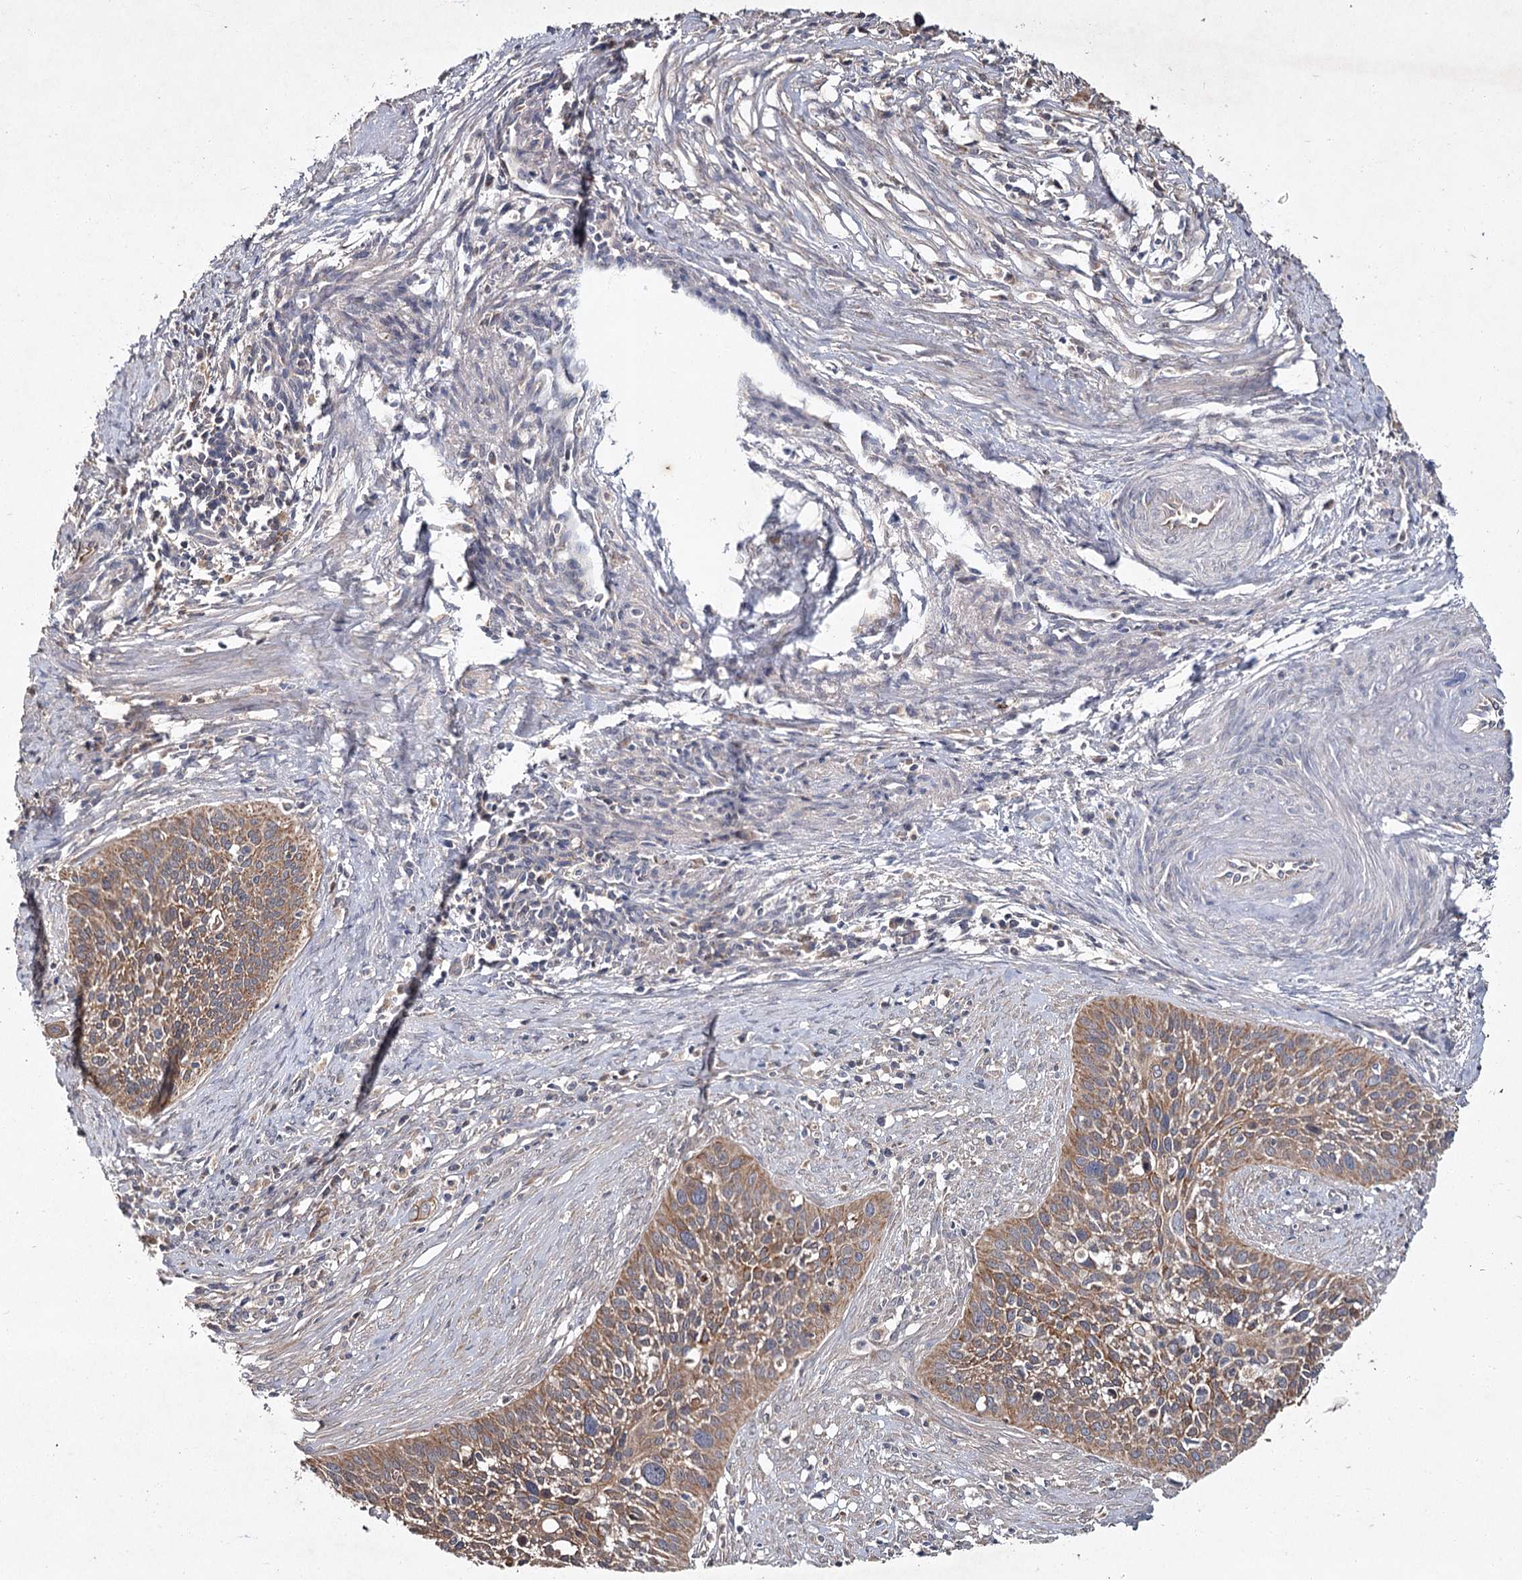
{"staining": {"intensity": "moderate", "quantity": ">75%", "location": "cytoplasmic/membranous"}, "tissue": "cervical cancer", "cell_type": "Tumor cells", "image_type": "cancer", "snomed": [{"axis": "morphology", "description": "Squamous cell carcinoma, NOS"}, {"axis": "topography", "description": "Cervix"}], "caption": "There is medium levels of moderate cytoplasmic/membranous staining in tumor cells of cervical cancer (squamous cell carcinoma), as demonstrated by immunohistochemical staining (brown color).", "gene": "MFN1", "patient": {"sex": "female", "age": 34}}